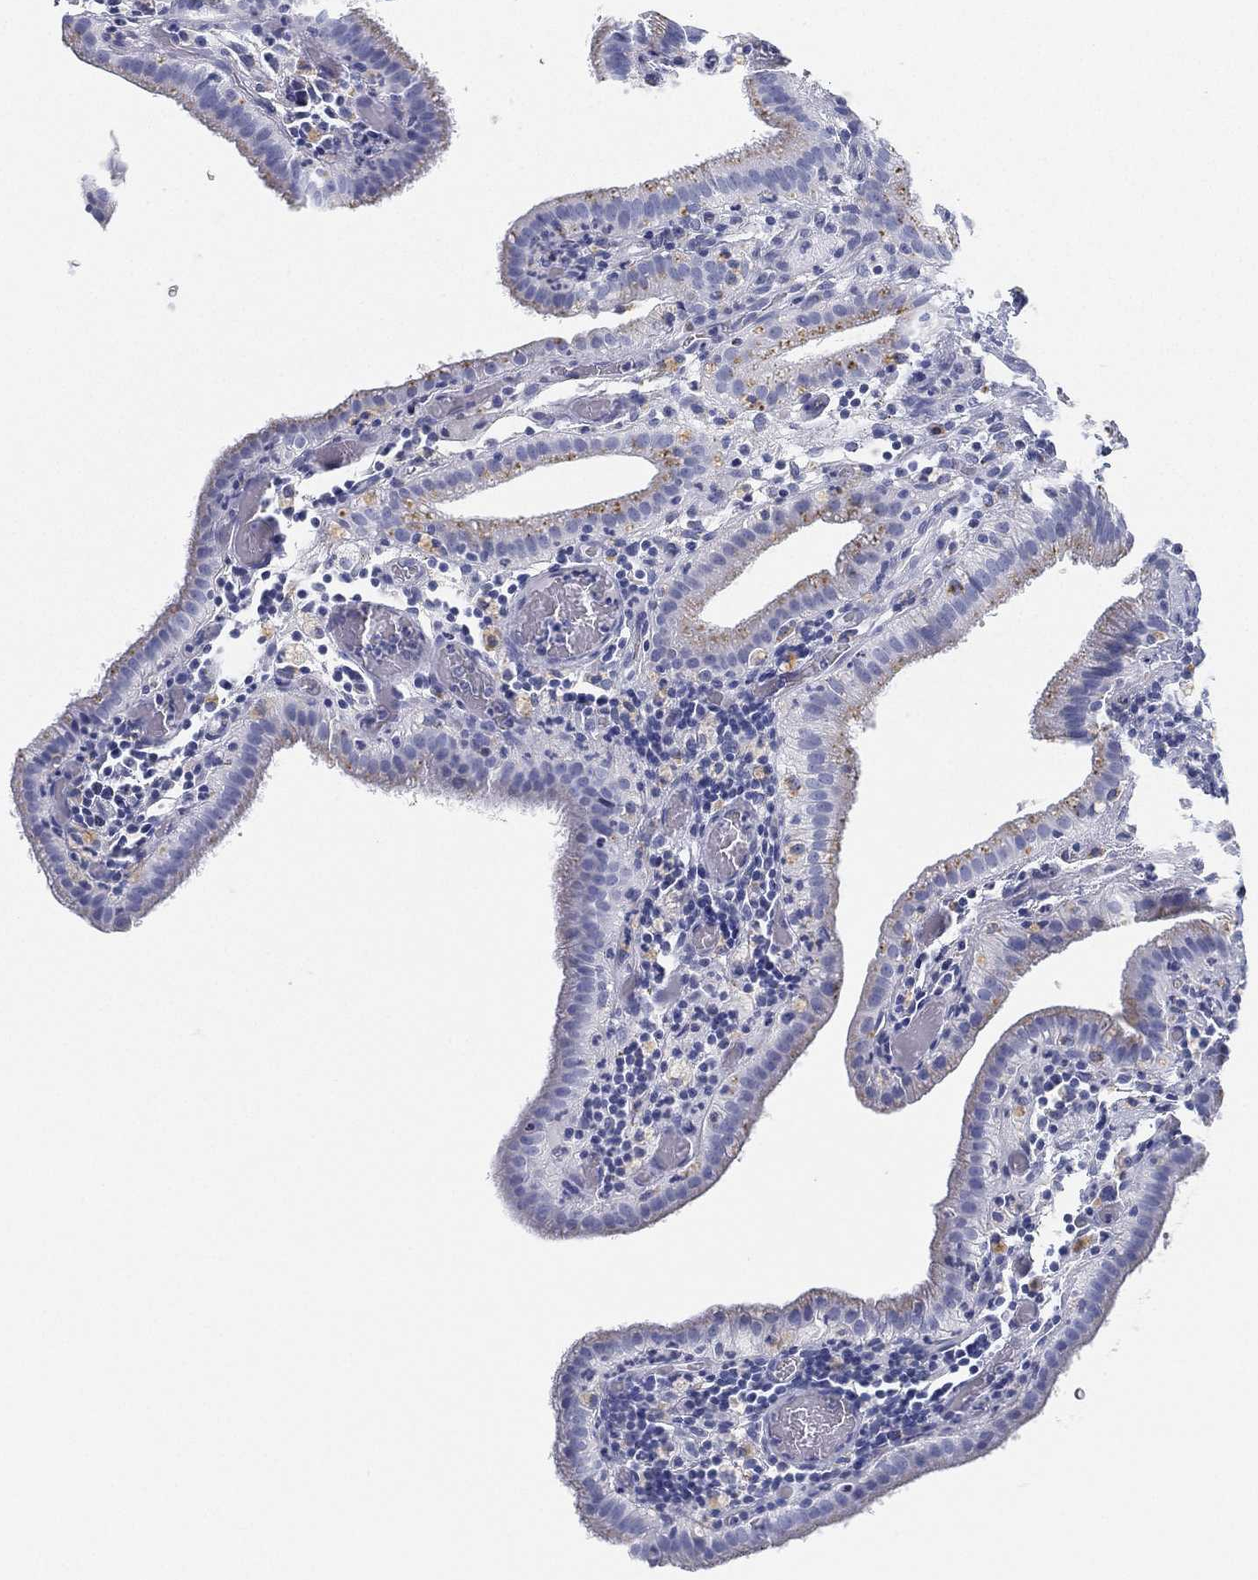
{"staining": {"intensity": "negative", "quantity": "none", "location": "none"}, "tissue": "gallbladder", "cell_type": "Glandular cells", "image_type": "normal", "snomed": [{"axis": "morphology", "description": "Normal tissue, NOS"}, {"axis": "topography", "description": "Gallbladder"}], "caption": "The histopathology image demonstrates no staining of glandular cells in normal gallbladder. The staining was performed using DAB to visualize the protein expression in brown, while the nuclei were stained in blue with hematoxylin (Magnification: 20x).", "gene": "GPR61", "patient": {"sex": "male", "age": 62}}